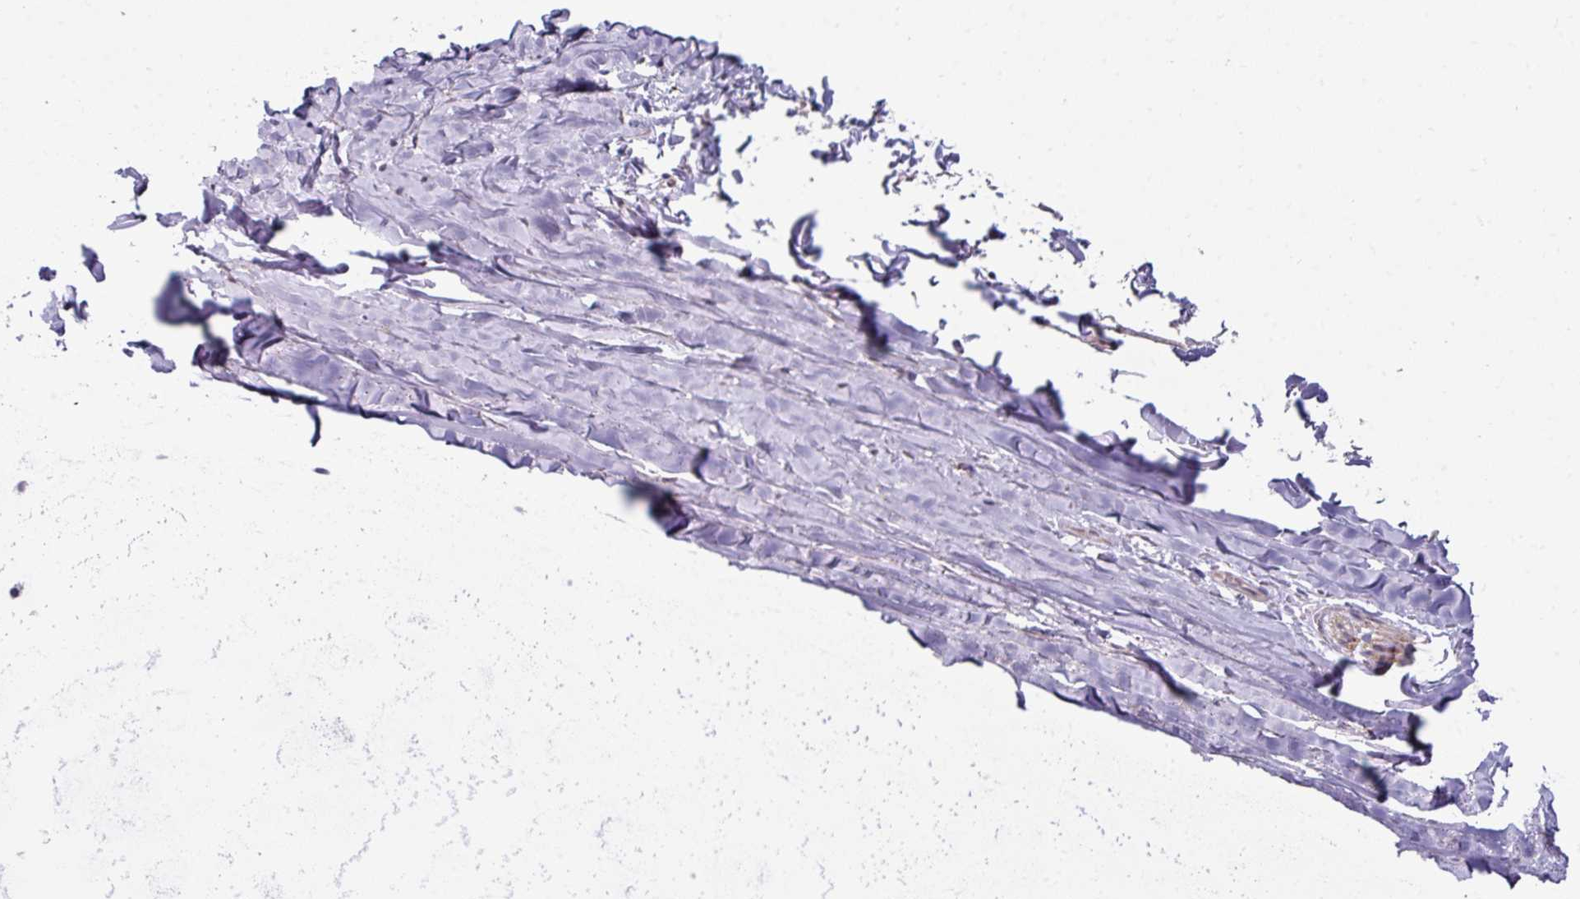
{"staining": {"intensity": "negative", "quantity": "none", "location": "none"}, "tissue": "soft tissue", "cell_type": "Chondrocytes", "image_type": "normal", "snomed": [{"axis": "morphology", "description": "Normal tissue, NOS"}, {"axis": "topography", "description": "Cartilage tissue"}, {"axis": "topography", "description": "Nasopharynx"}, {"axis": "topography", "description": "Thyroid gland"}], "caption": "This is a micrograph of immunohistochemistry staining of unremarkable soft tissue, which shows no expression in chondrocytes. (DAB (3,3'-diaminobenzidine) immunohistochemistry visualized using brightfield microscopy, high magnification).", "gene": "EYA3", "patient": {"sex": "male", "age": 63}}